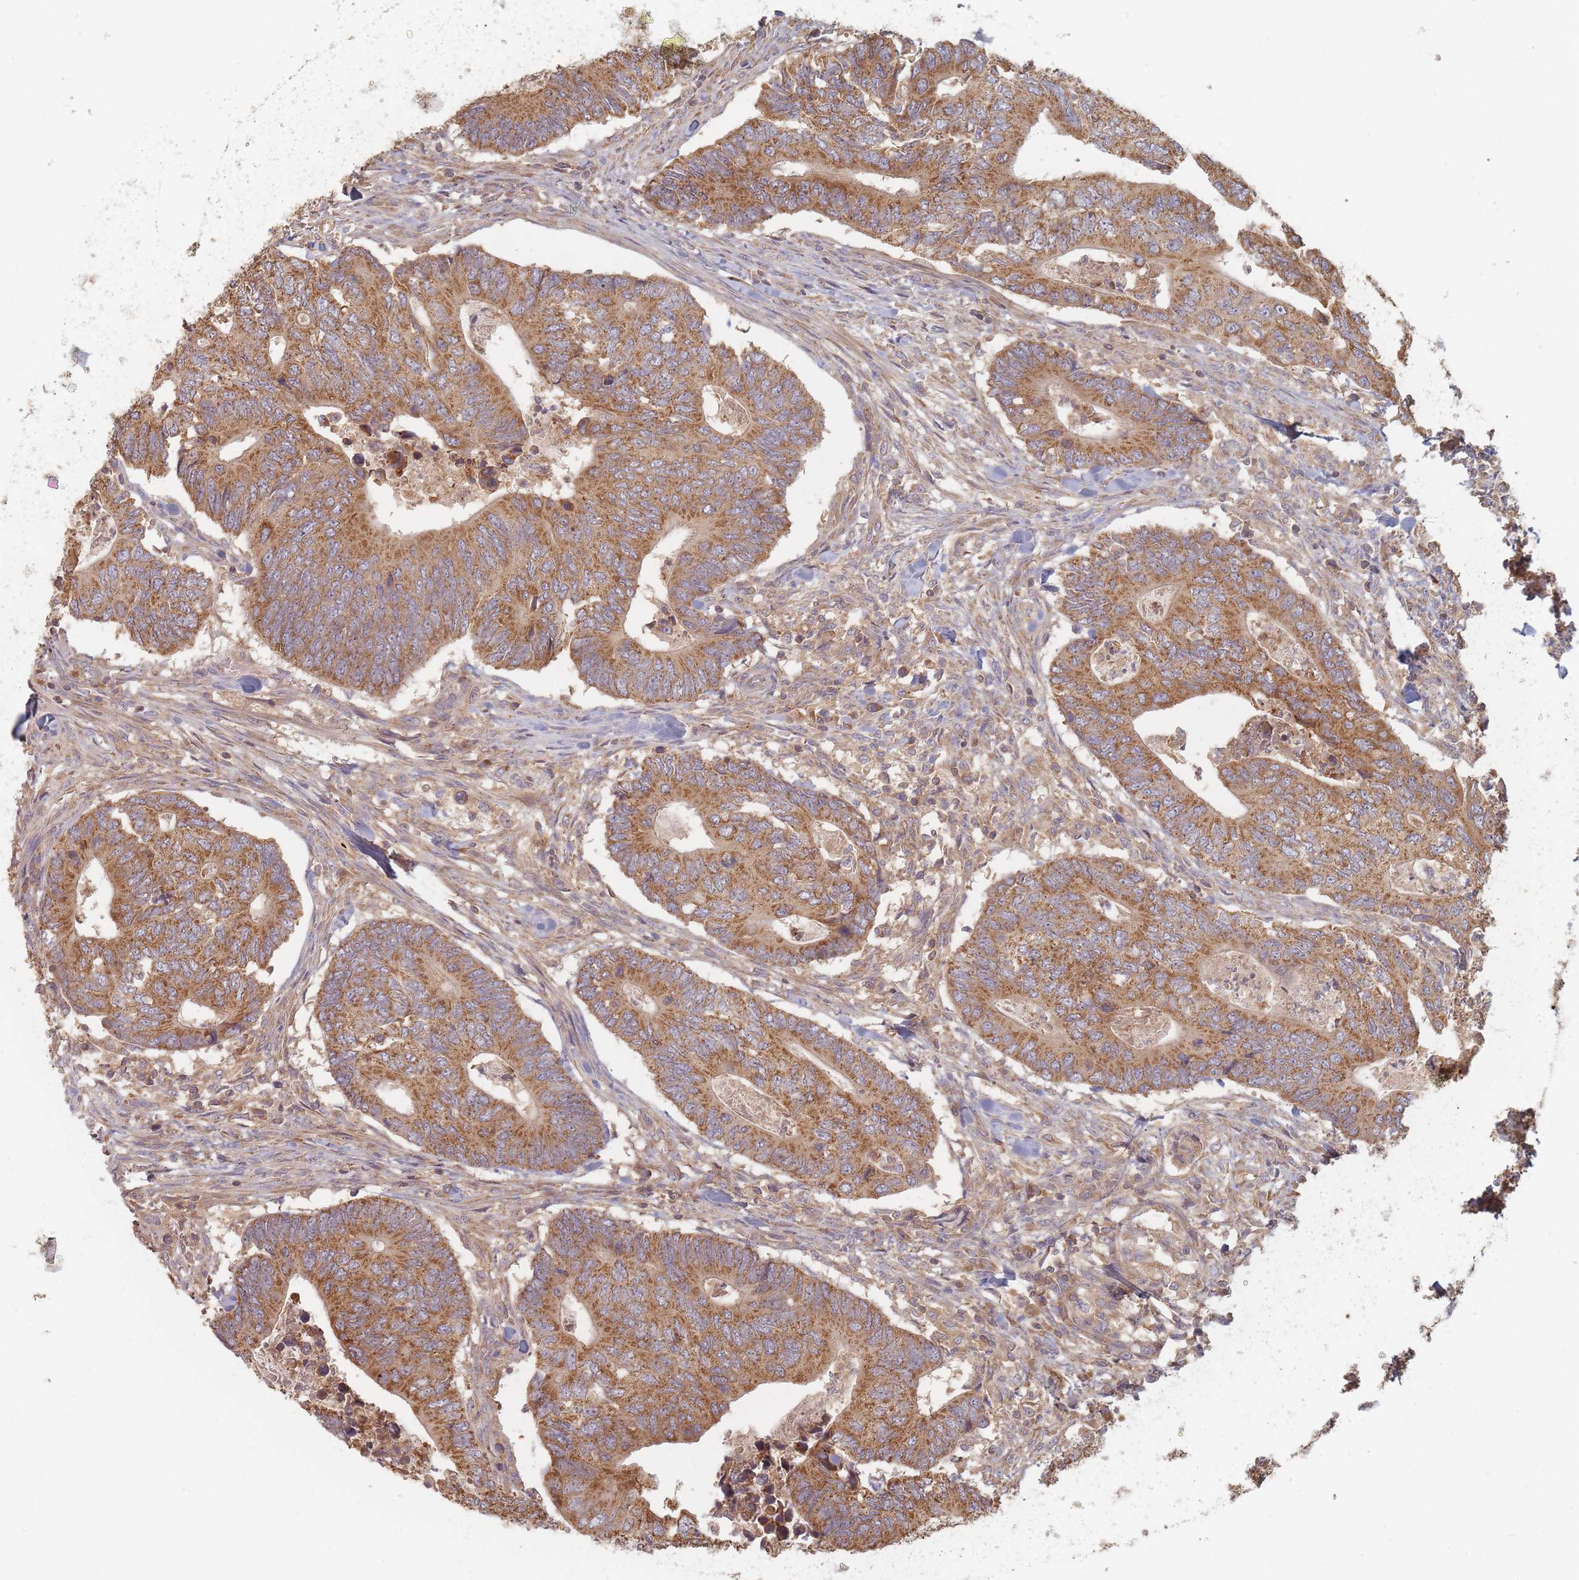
{"staining": {"intensity": "moderate", "quantity": ">75%", "location": "cytoplasmic/membranous"}, "tissue": "colorectal cancer", "cell_type": "Tumor cells", "image_type": "cancer", "snomed": [{"axis": "morphology", "description": "Adenocarcinoma, NOS"}, {"axis": "topography", "description": "Colon"}], "caption": "There is medium levels of moderate cytoplasmic/membranous expression in tumor cells of colorectal cancer (adenocarcinoma), as demonstrated by immunohistochemical staining (brown color).", "gene": "SLC35F3", "patient": {"sex": "male", "age": 87}}